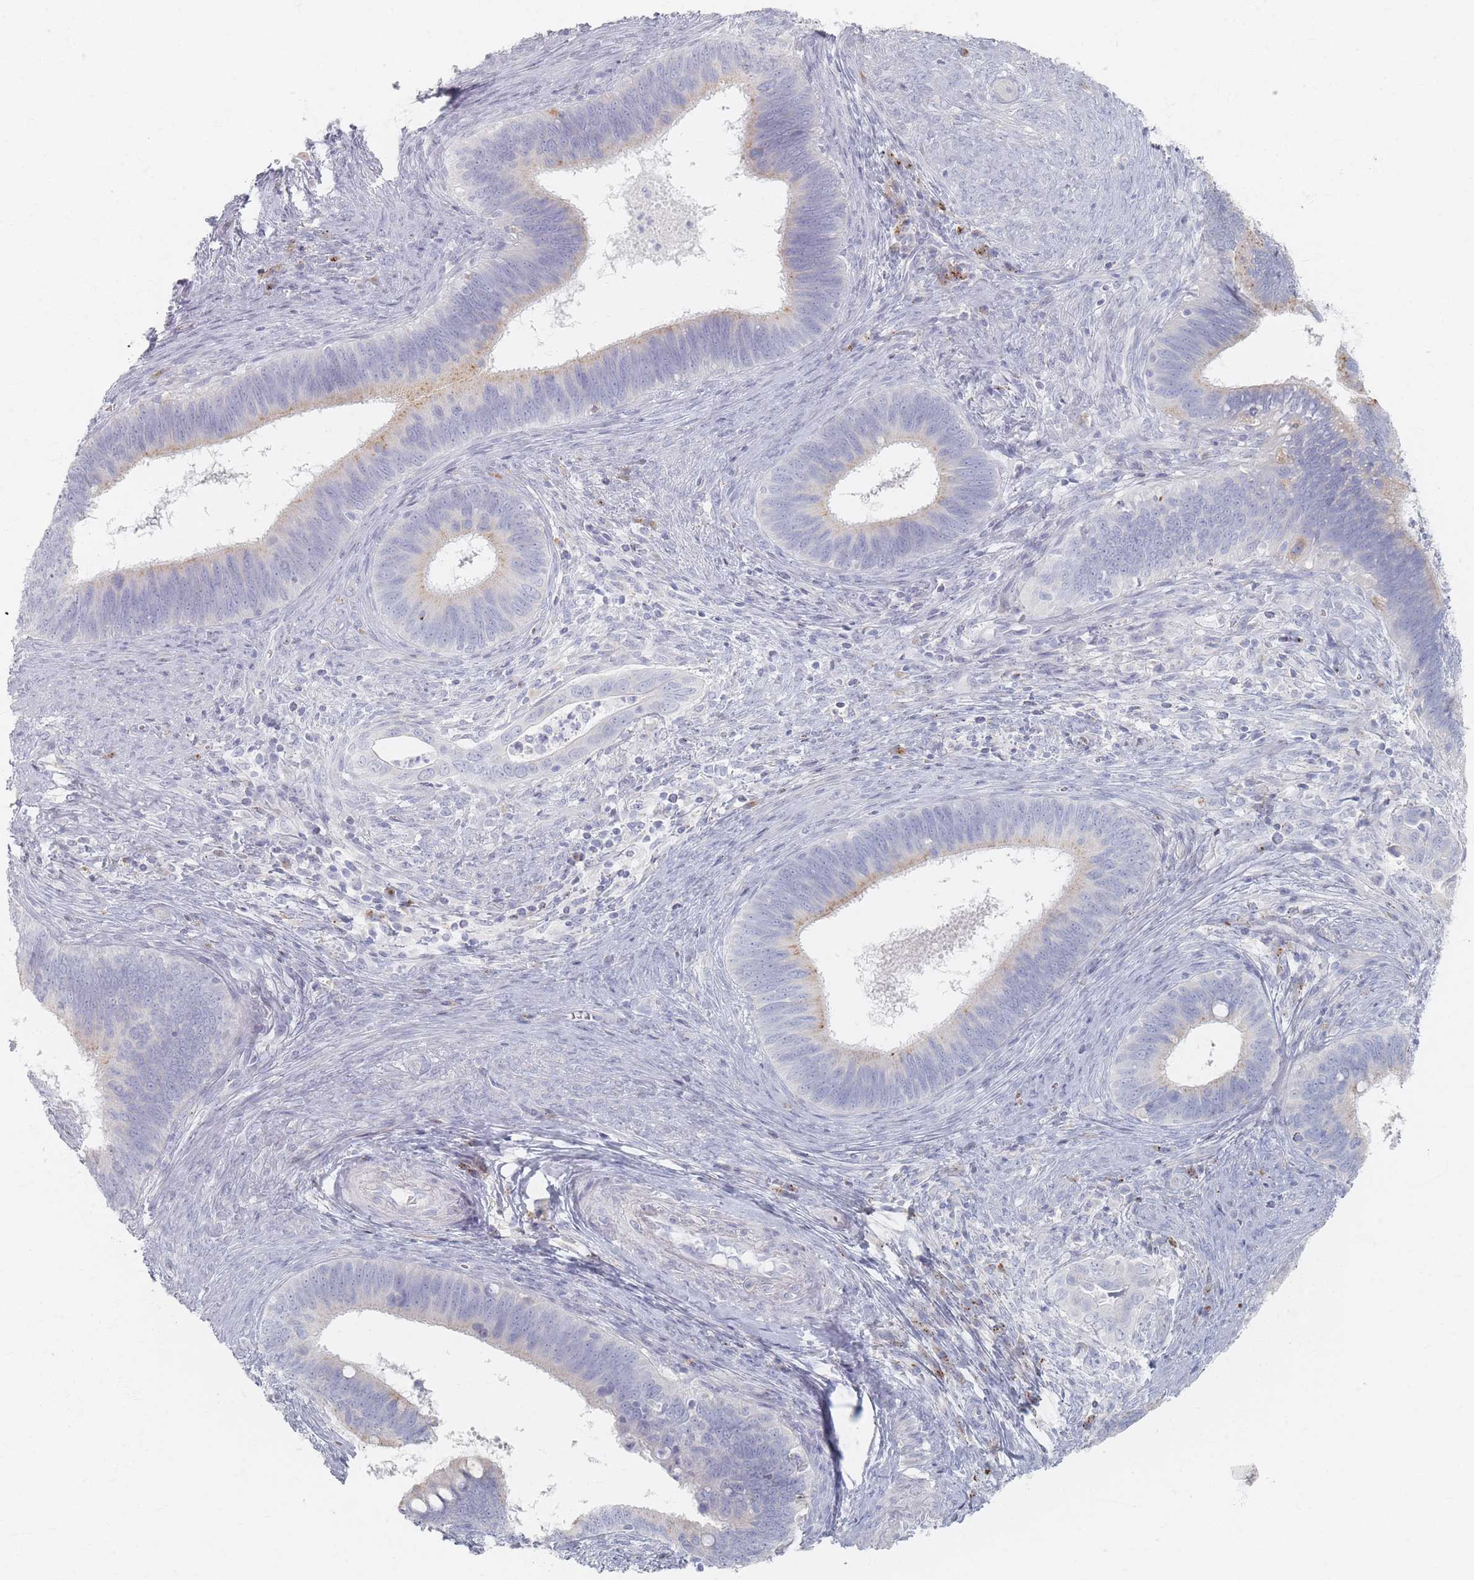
{"staining": {"intensity": "weak", "quantity": "25%-75%", "location": "cytoplasmic/membranous"}, "tissue": "cervical cancer", "cell_type": "Tumor cells", "image_type": "cancer", "snomed": [{"axis": "morphology", "description": "Adenocarcinoma, NOS"}, {"axis": "topography", "description": "Cervix"}], "caption": "A brown stain labels weak cytoplasmic/membranous positivity of a protein in adenocarcinoma (cervical) tumor cells.", "gene": "SLC2A11", "patient": {"sex": "female", "age": 42}}